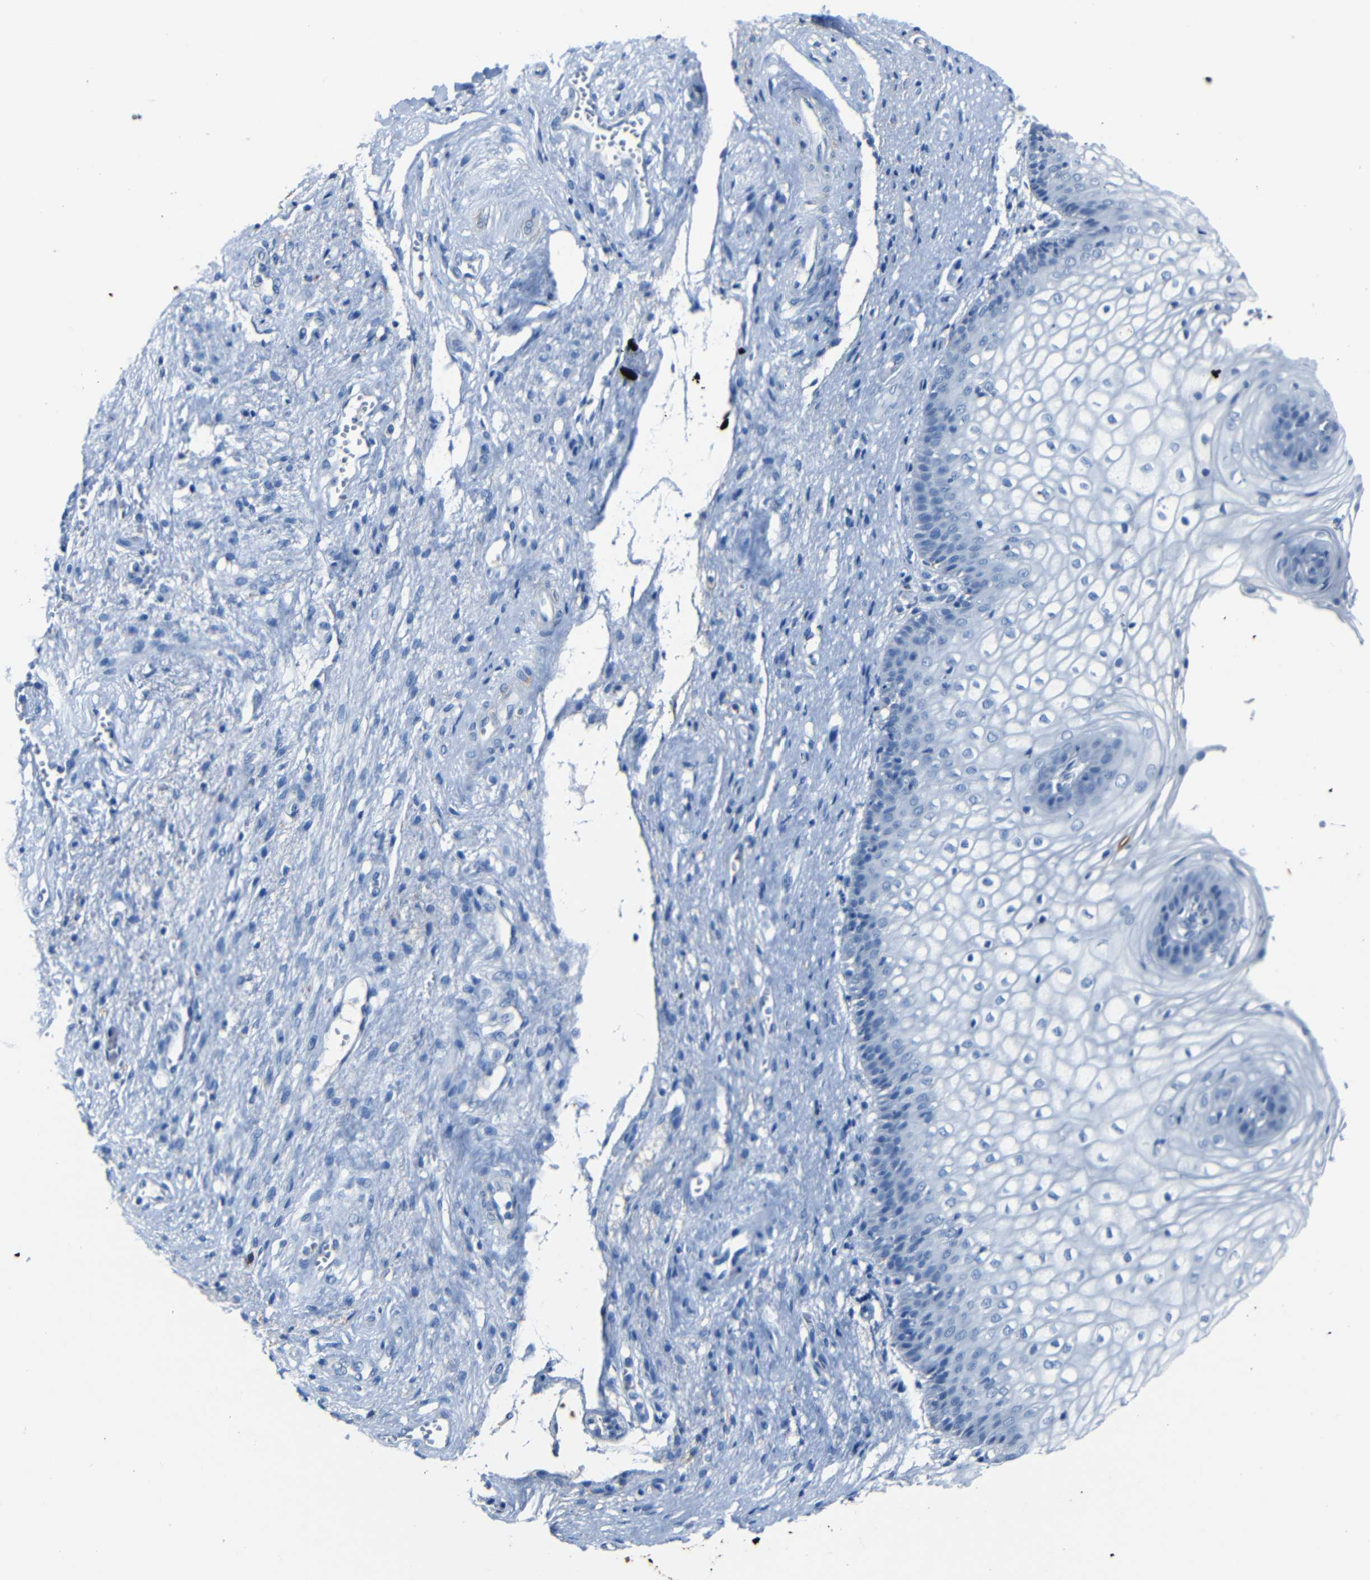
{"staining": {"intensity": "negative", "quantity": "none", "location": "none"}, "tissue": "vagina", "cell_type": "Squamous epithelial cells", "image_type": "normal", "snomed": [{"axis": "morphology", "description": "Normal tissue, NOS"}, {"axis": "topography", "description": "Vagina"}], "caption": "This is an immunohistochemistry (IHC) photomicrograph of unremarkable vagina. There is no expression in squamous epithelial cells.", "gene": "CLDN11", "patient": {"sex": "female", "age": 34}}